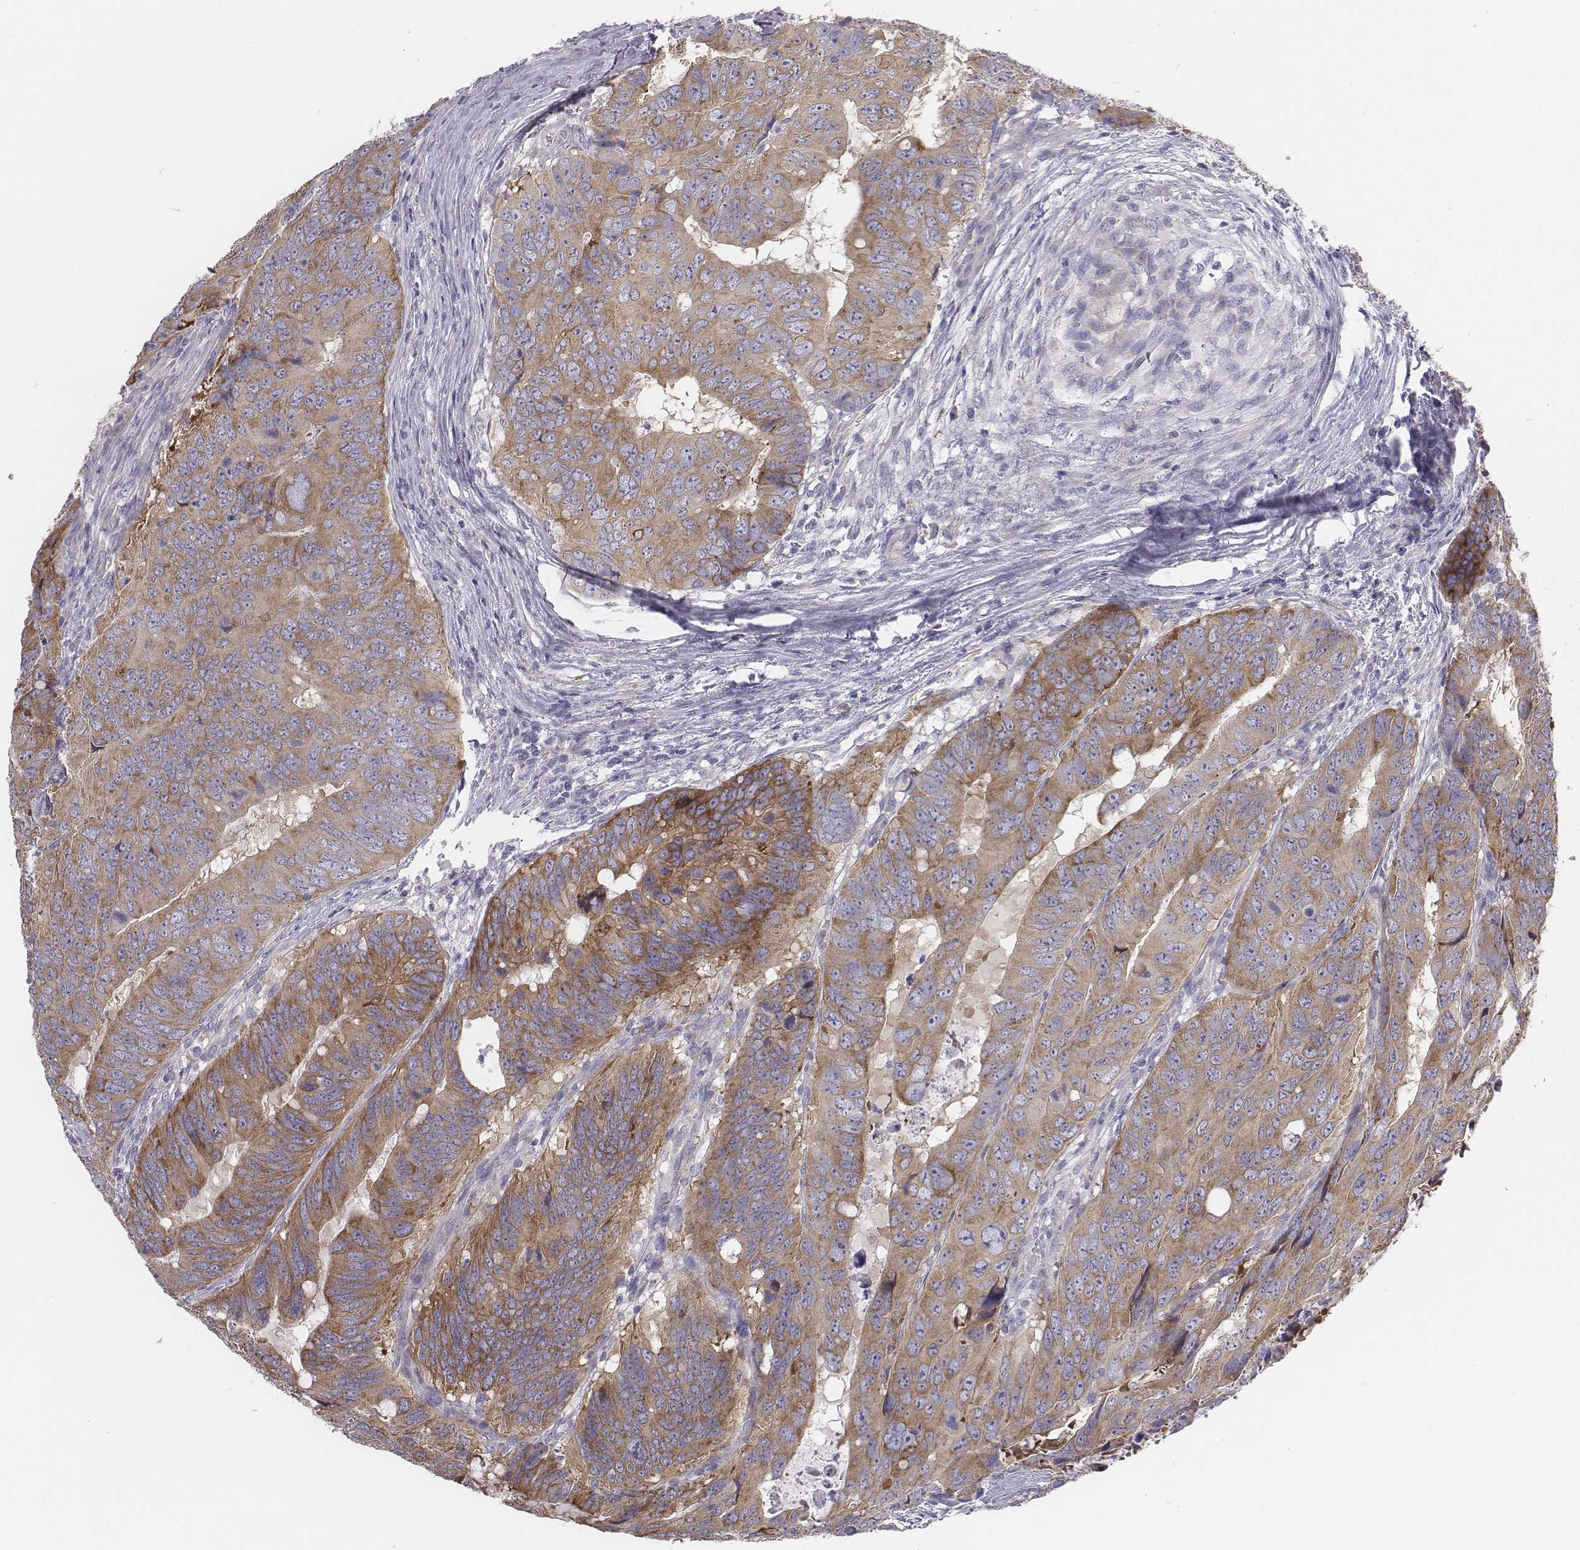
{"staining": {"intensity": "moderate", "quantity": ">75%", "location": "cytoplasmic/membranous"}, "tissue": "colorectal cancer", "cell_type": "Tumor cells", "image_type": "cancer", "snomed": [{"axis": "morphology", "description": "Adenocarcinoma, NOS"}, {"axis": "topography", "description": "Colon"}], "caption": "This image displays colorectal cancer (adenocarcinoma) stained with immunohistochemistry to label a protein in brown. The cytoplasmic/membranous of tumor cells show moderate positivity for the protein. Nuclei are counter-stained blue.", "gene": "CHST14", "patient": {"sex": "male", "age": 79}}